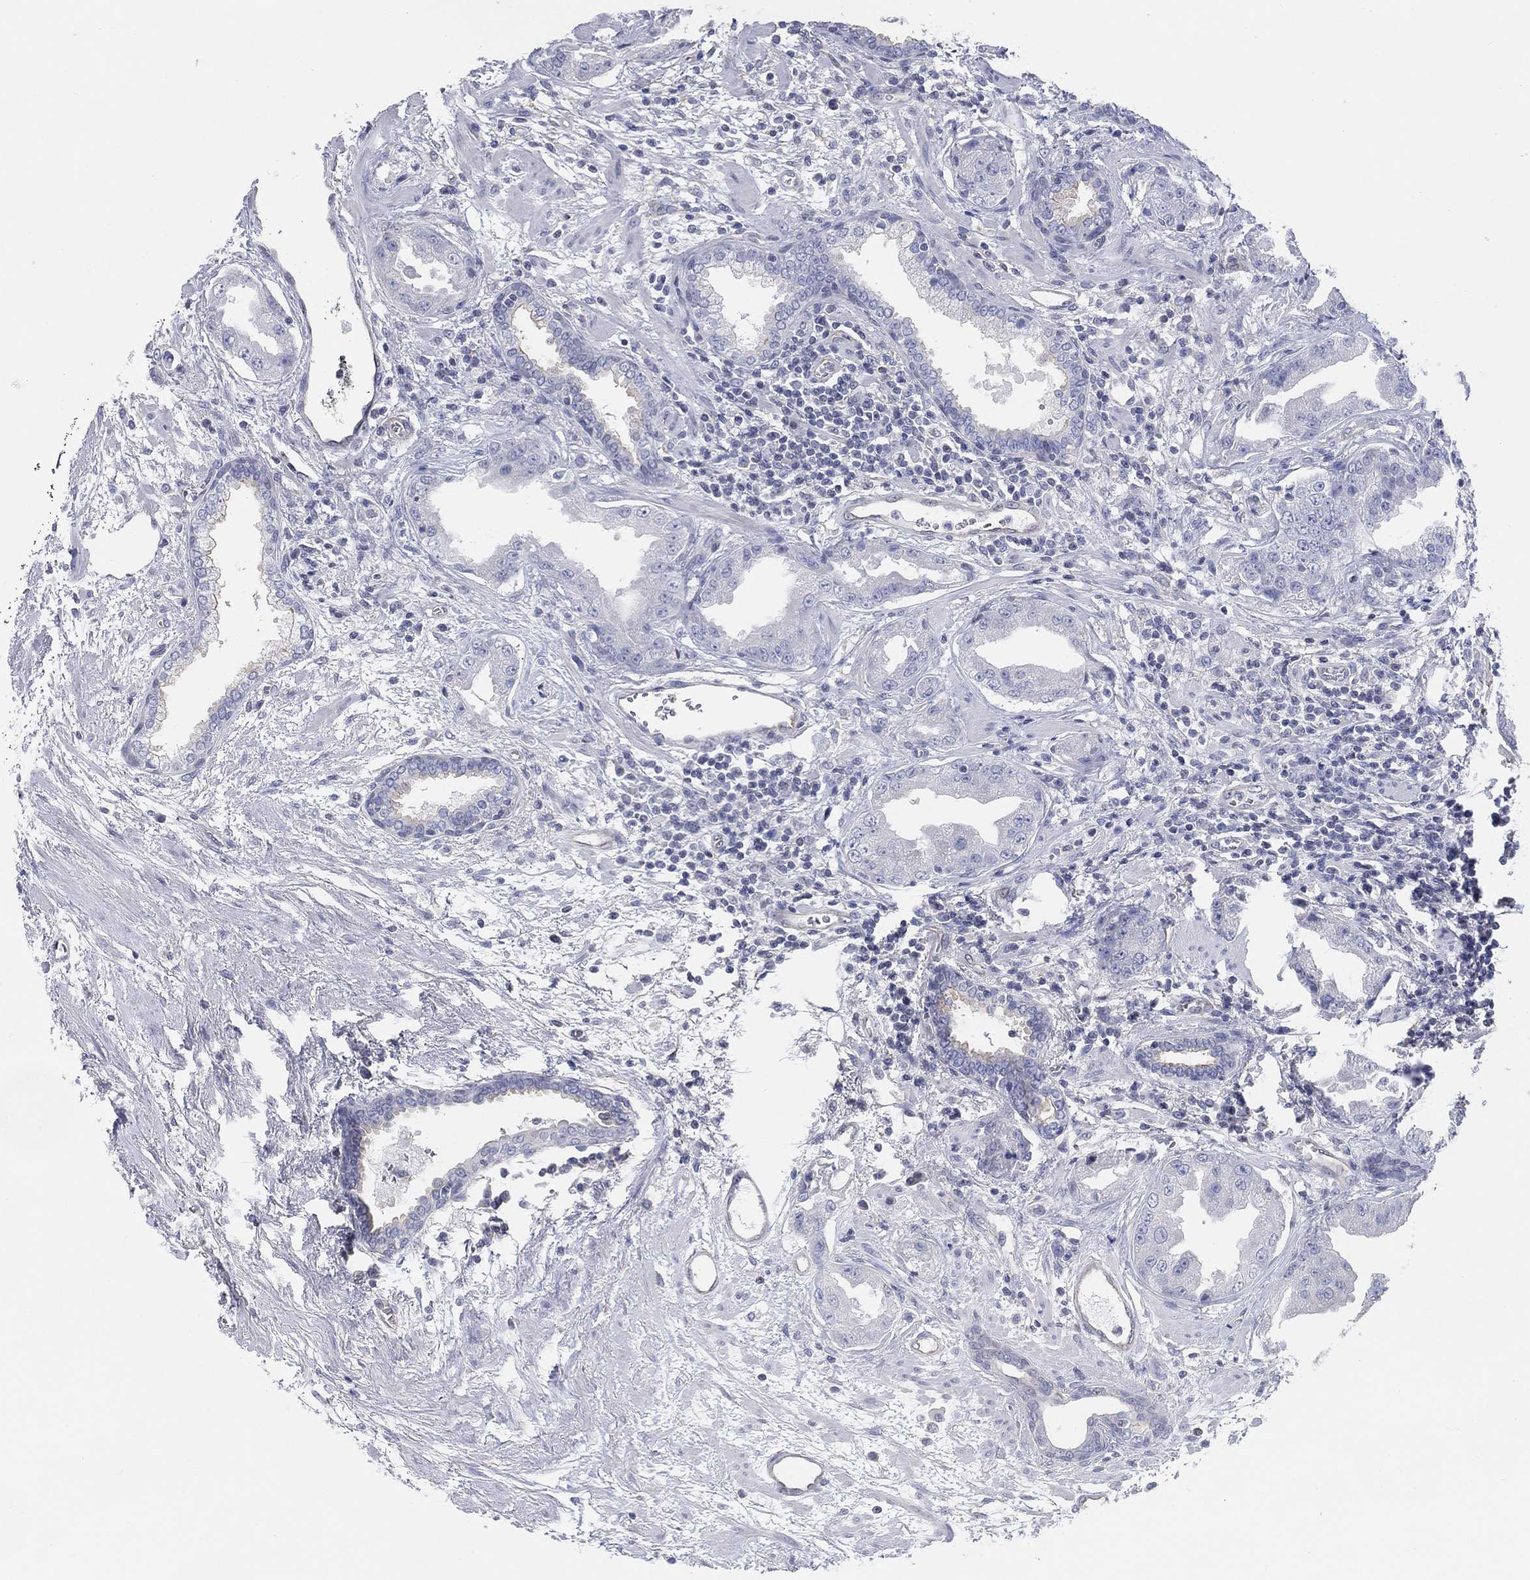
{"staining": {"intensity": "negative", "quantity": "none", "location": "none"}, "tissue": "prostate cancer", "cell_type": "Tumor cells", "image_type": "cancer", "snomed": [{"axis": "morphology", "description": "Adenocarcinoma, Low grade"}, {"axis": "topography", "description": "Prostate"}], "caption": "The image demonstrates no significant staining in tumor cells of prostate cancer. The staining is performed using DAB (3,3'-diaminobenzidine) brown chromogen with nuclei counter-stained in using hematoxylin.", "gene": "CFTR", "patient": {"sex": "male", "age": 62}}